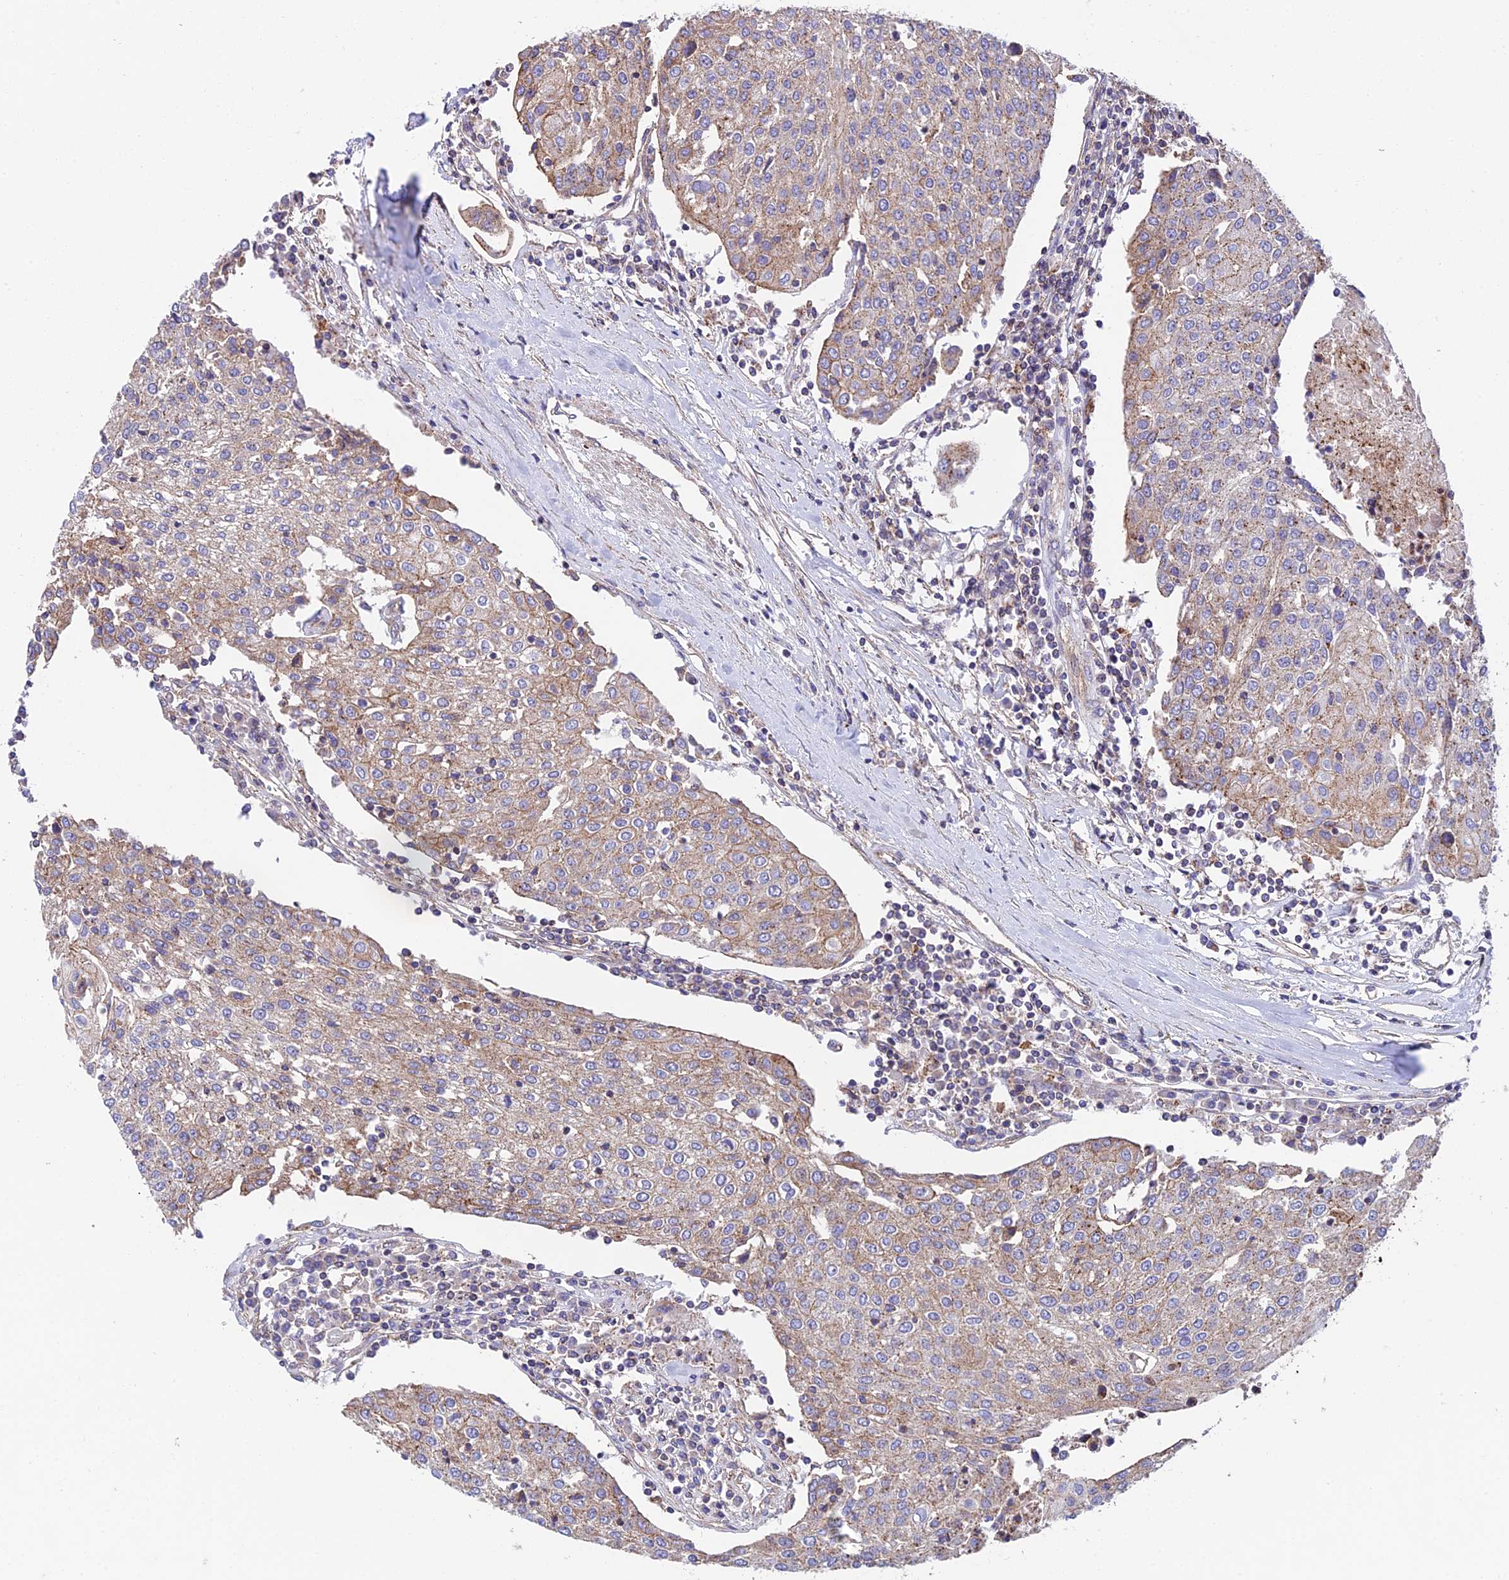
{"staining": {"intensity": "moderate", "quantity": "25%-75%", "location": "cytoplasmic/membranous"}, "tissue": "urothelial cancer", "cell_type": "Tumor cells", "image_type": "cancer", "snomed": [{"axis": "morphology", "description": "Urothelial carcinoma, High grade"}, {"axis": "topography", "description": "Urinary bladder"}], "caption": "The micrograph reveals immunohistochemical staining of urothelial carcinoma (high-grade). There is moderate cytoplasmic/membranous staining is seen in approximately 25%-75% of tumor cells.", "gene": "QRFP", "patient": {"sex": "female", "age": 85}}